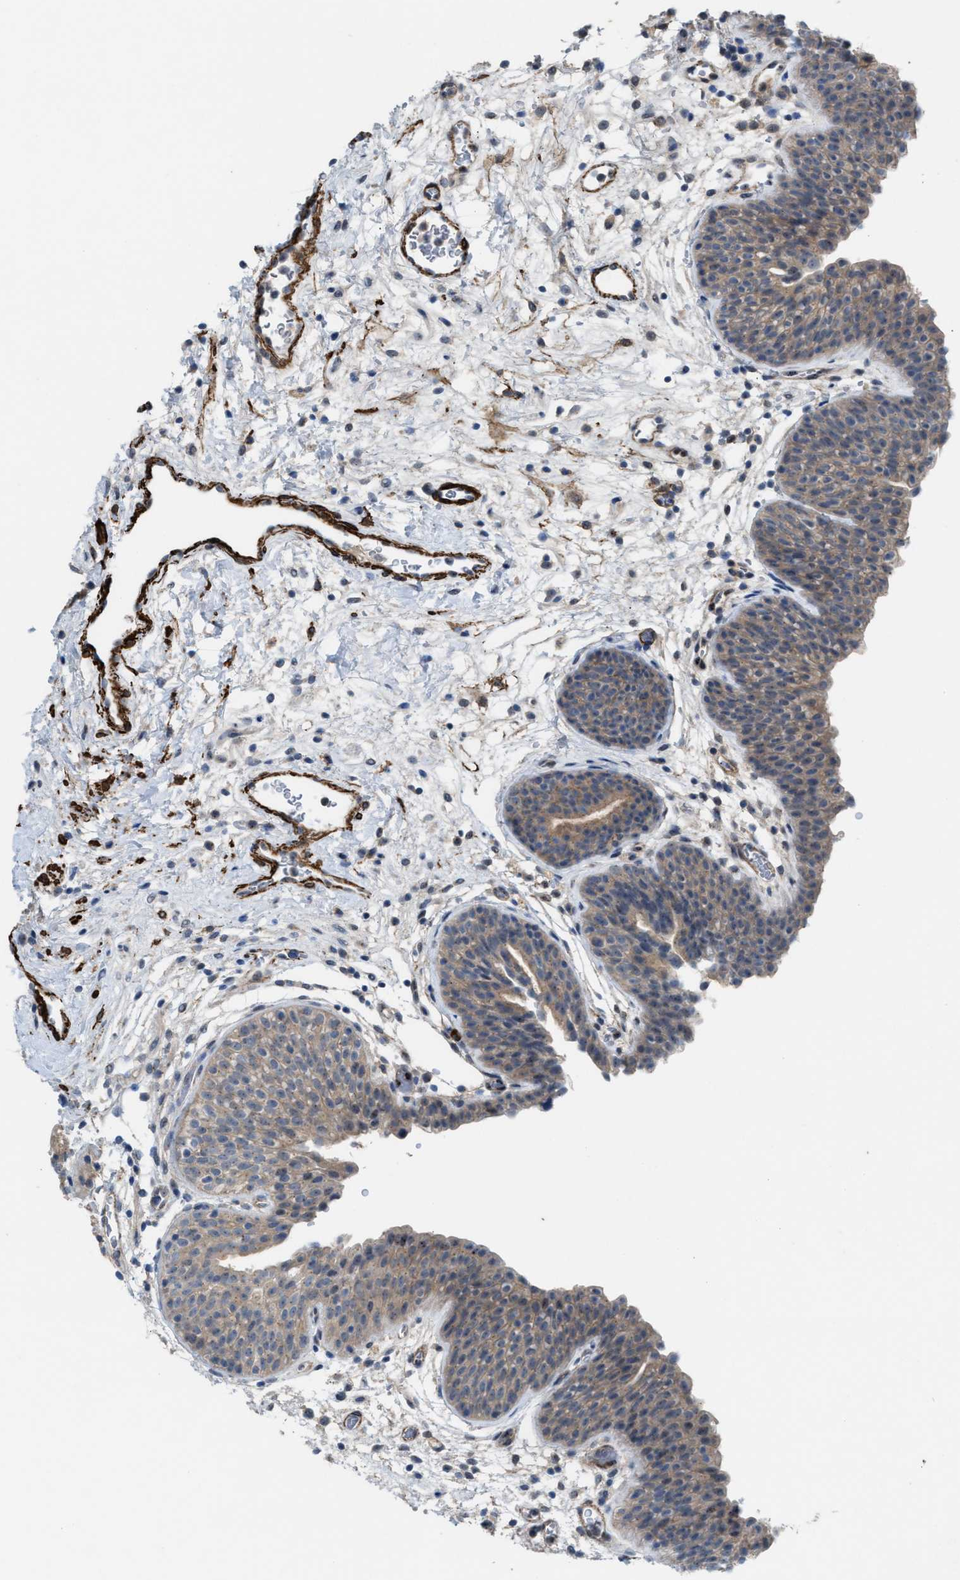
{"staining": {"intensity": "weak", "quantity": ">75%", "location": "cytoplasmic/membranous"}, "tissue": "urinary bladder", "cell_type": "Urothelial cells", "image_type": "normal", "snomed": [{"axis": "morphology", "description": "Normal tissue, NOS"}, {"axis": "topography", "description": "Urinary bladder"}], "caption": "Immunohistochemistry (IHC) photomicrograph of normal urinary bladder: human urinary bladder stained using IHC exhibits low levels of weak protein expression localized specifically in the cytoplasmic/membranous of urothelial cells, appearing as a cytoplasmic/membranous brown color.", "gene": "NQO2", "patient": {"sex": "male", "age": 37}}